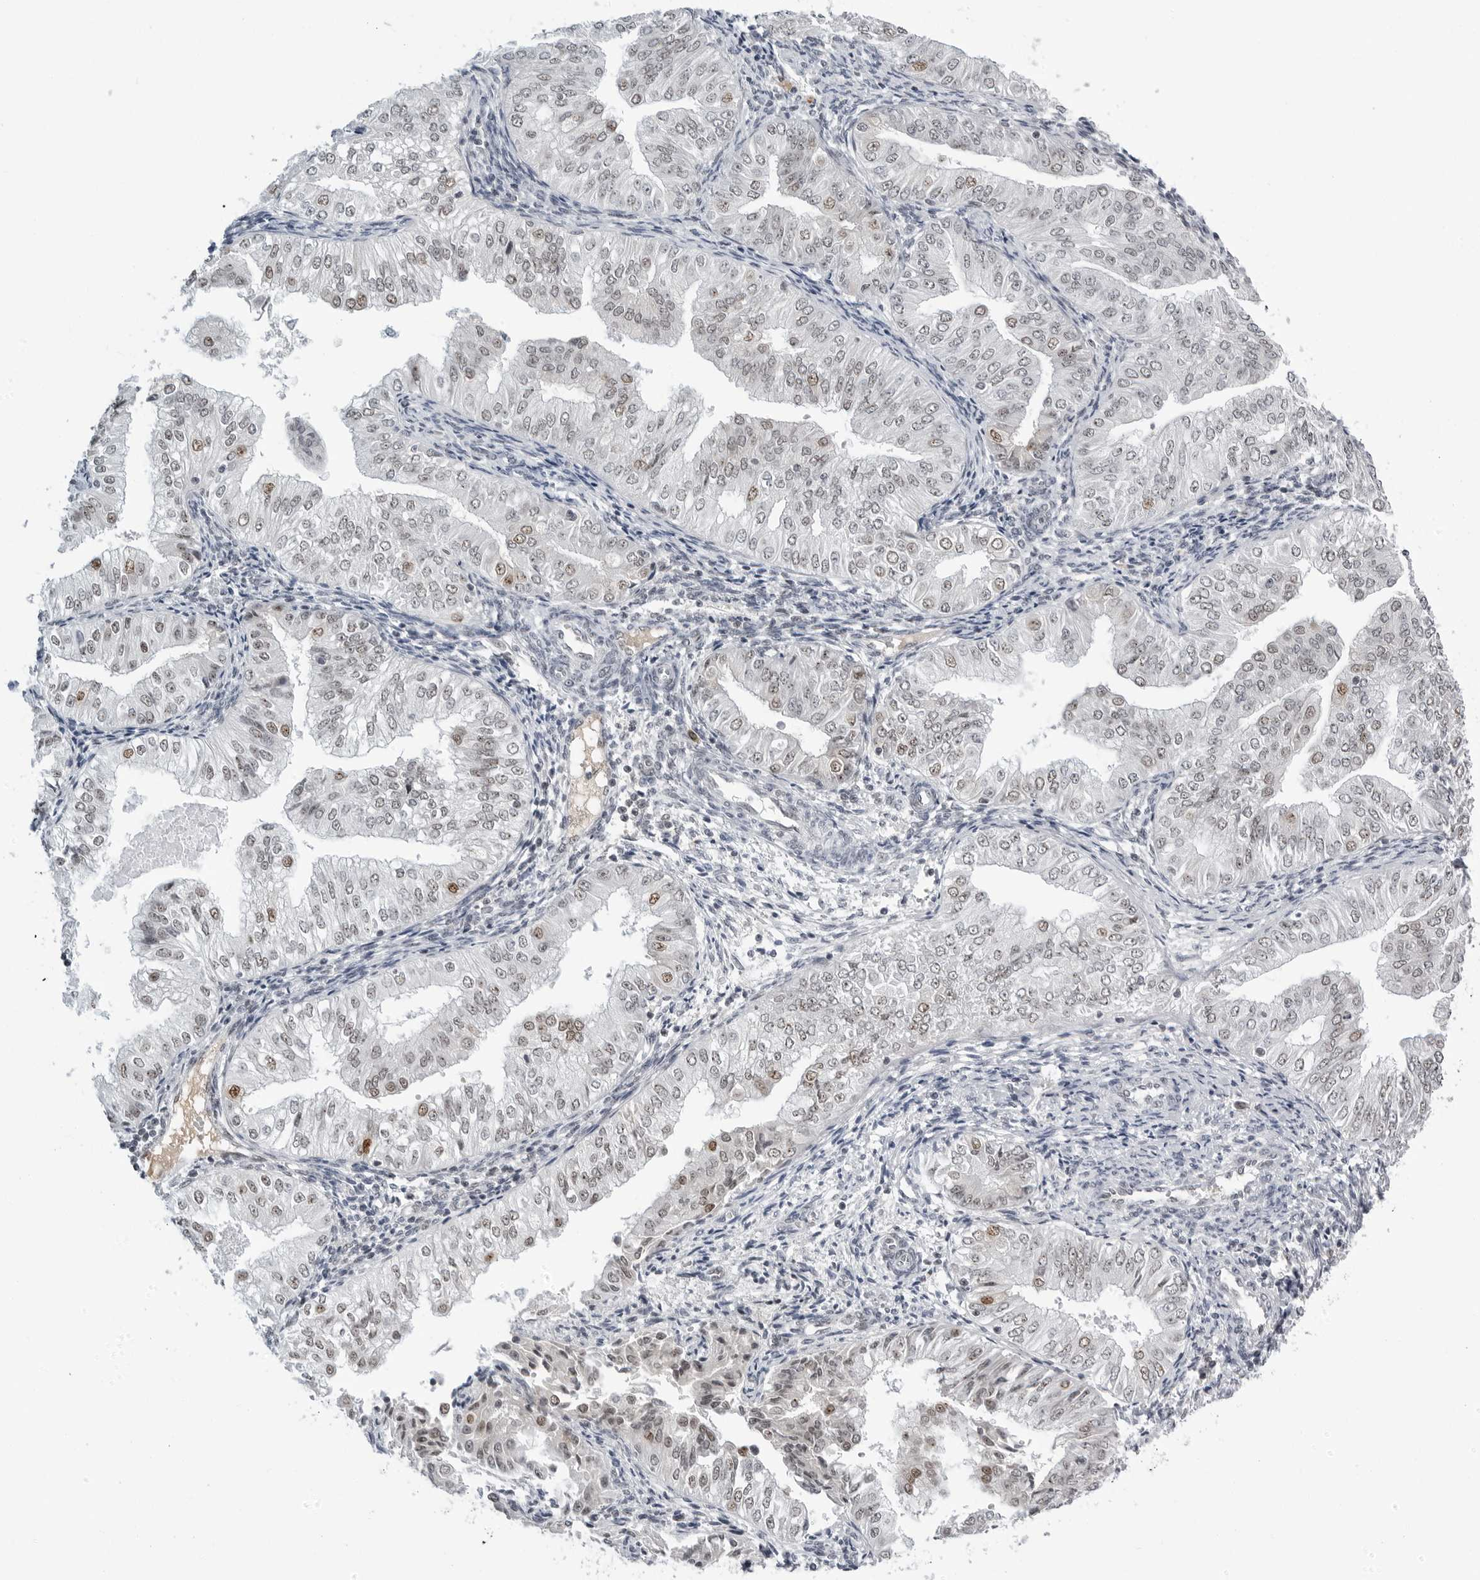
{"staining": {"intensity": "moderate", "quantity": "<25%", "location": "nuclear"}, "tissue": "endometrial cancer", "cell_type": "Tumor cells", "image_type": "cancer", "snomed": [{"axis": "morphology", "description": "Normal tissue, NOS"}, {"axis": "morphology", "description": "Adenocarcinoma, NOS"}, {"axis": "topography", "description": "Endometrium"}], "caption": "Endometrial cancer stained with DAB (3,3'-diaminobenzidine) immunohistochemistry demonstrates low levels of moderate nuclear staining in approximately <25% of tumor cells.", "gene": "WRAP53", "patient": {"sex": "female", "age": 53}}